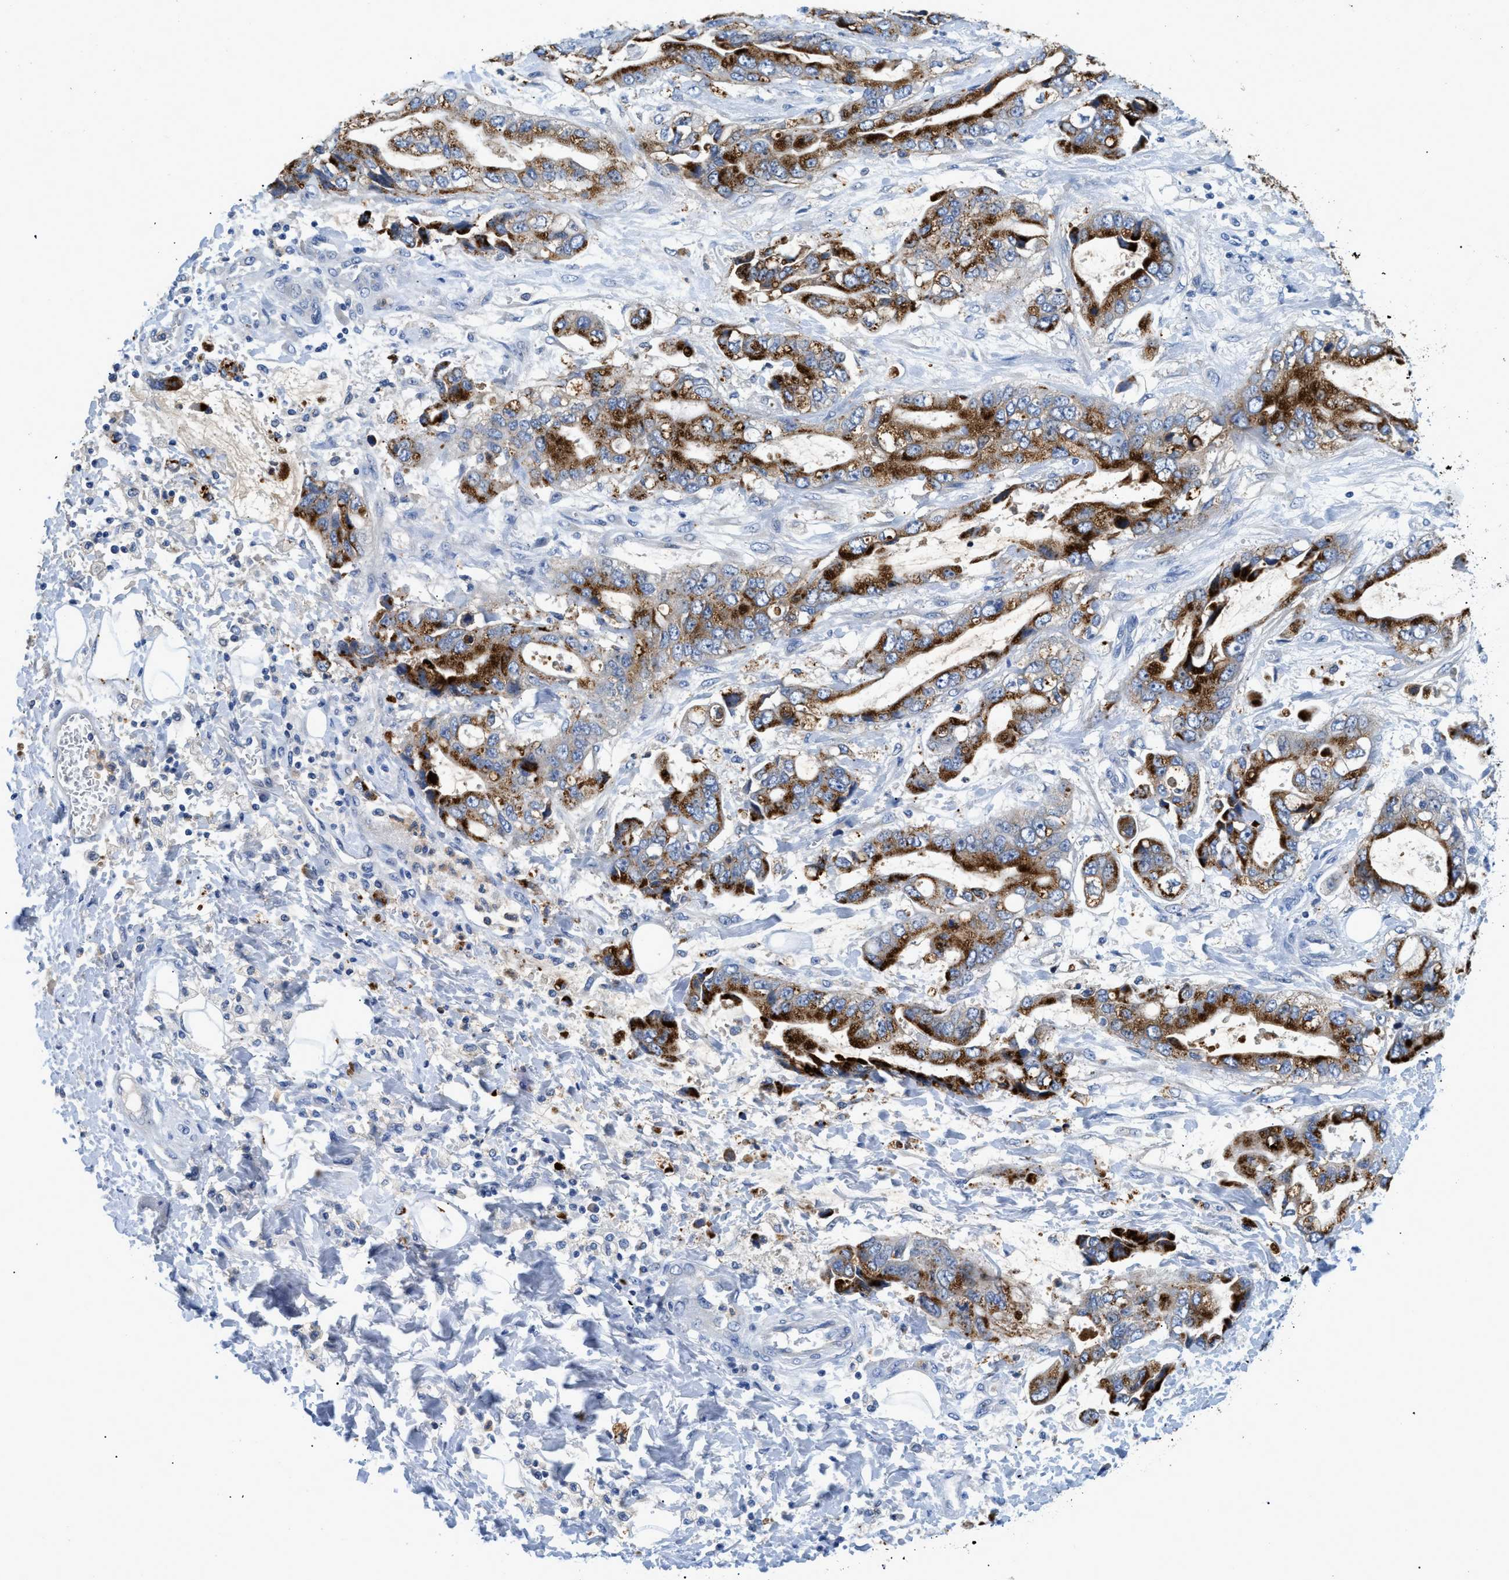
{"staining": {"intensity": "strong", "quantity": "25%-75%", "location": "cytoplasmic/membranous"}, "tissue": "stomach cancer", "cell_type": "Tumor cells", "image_type": "cancer", "snomed": [{"axis": "morphology", "description": "Normal tissue, NOS"}, {"axis": "morphology", "description": "Adenocarcinoma, NOS"}, {"axis": "topography", "description": "Stomach"}], "caption": "Approximately 25%-75% of tumor cells in stomach cancer exhibit strong cytoplasmic/membranous protein positivity as visualized by brown immunohistochemical staining.", "gene": "TSPAN3", "patient": {"sex": "male", "age": 62}}